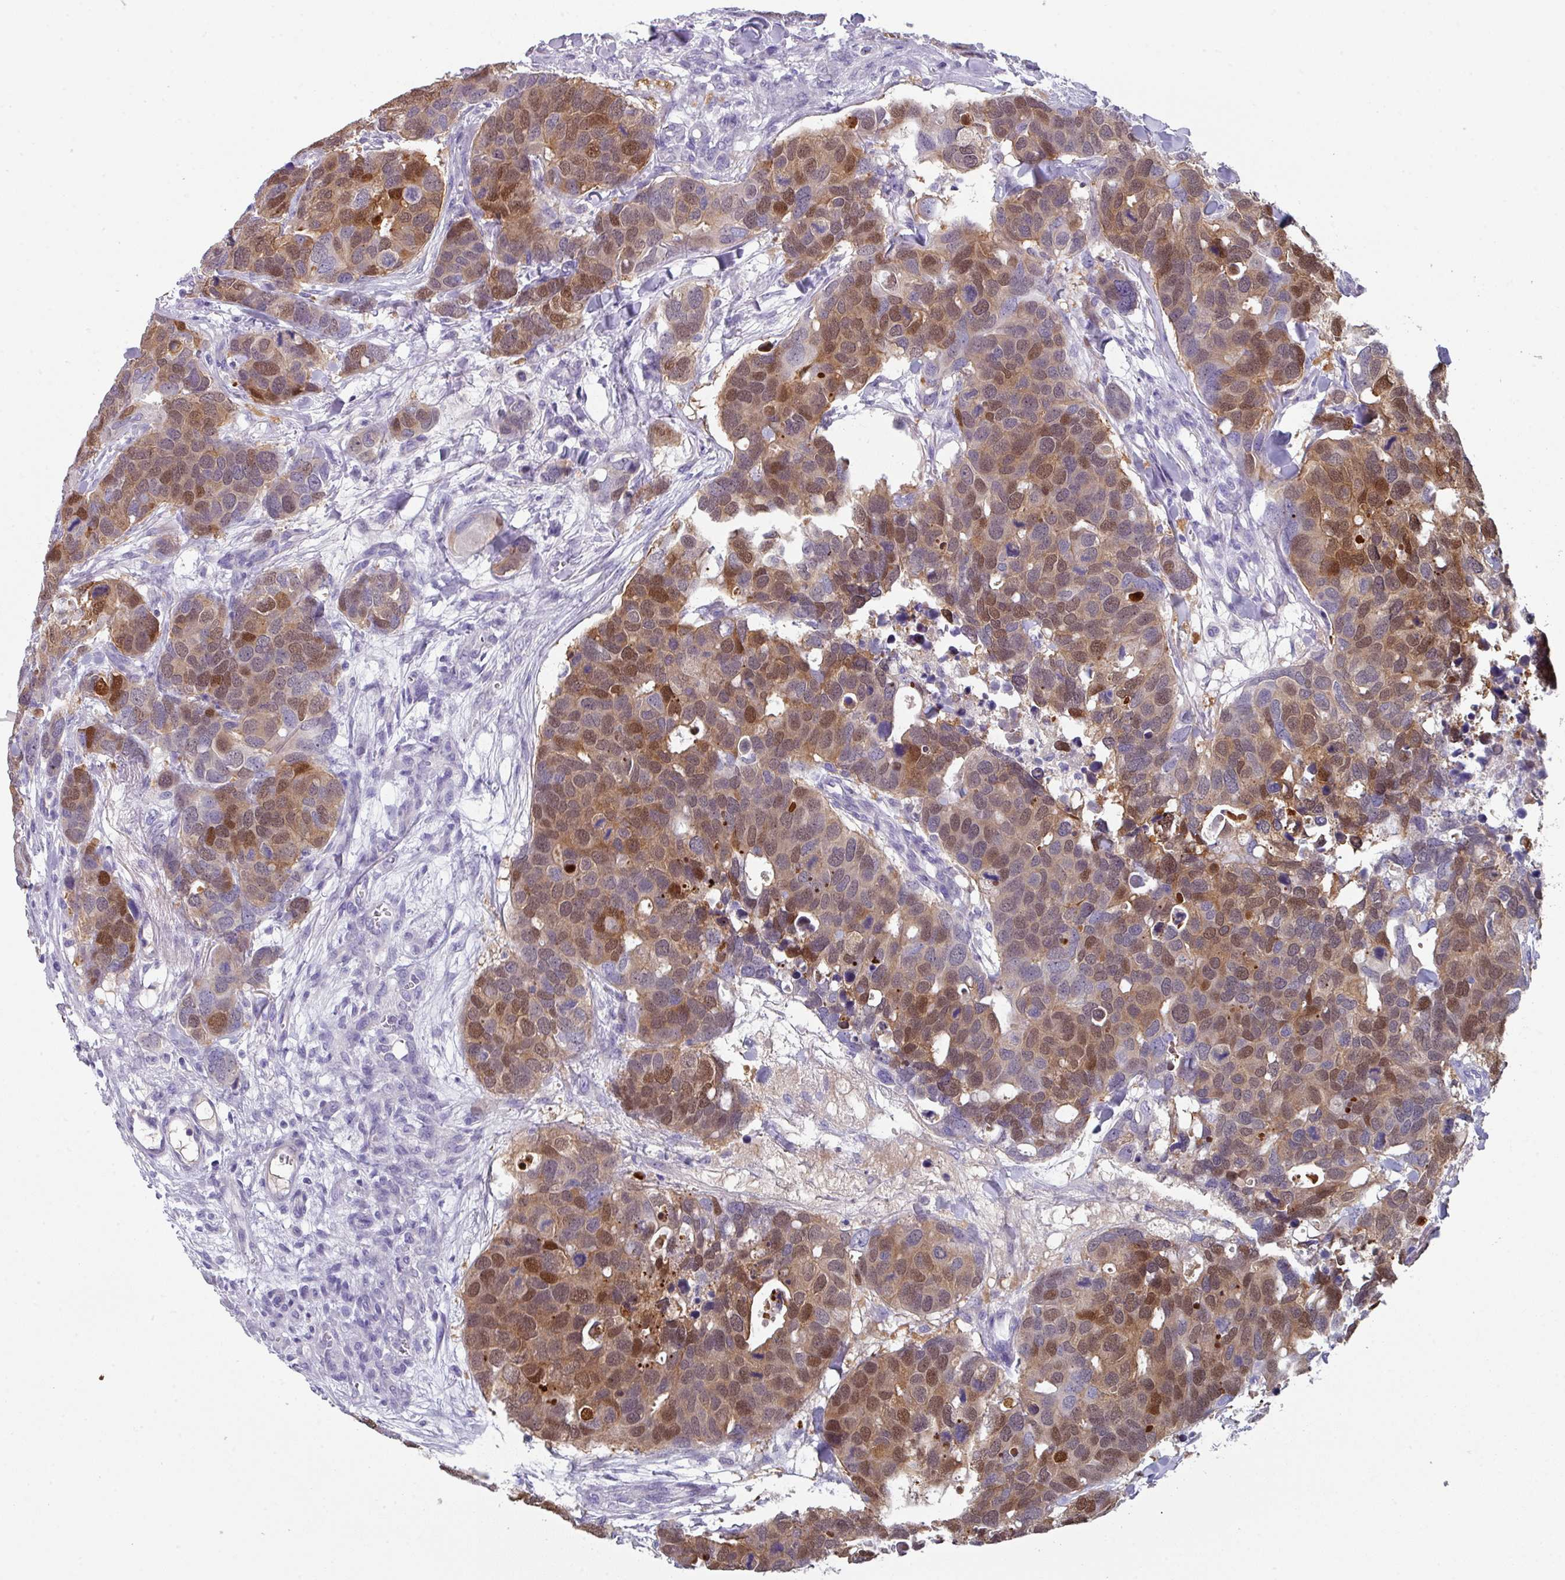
{"staining": {"intensity": "moderate", "quantity": "25%-75%", "location": "cytoplasmic/membranous,nuclear"}, "tissue": "breast cancer", "cell_type": "Tumor cells", "image_type": "cancer", "snomed": [{"axis": "morphology", "description": "Duct carcinoma"}, {"axis": "topography", "description": "Breast"}], "caption": "This is a photomicrograph of immunohistochemistry staining of breast cancer, which shows moderate expression in the cytoplasmic/membranous and nuclear of tumor cells.", "gene": "DEFB115", "patient": {"sex": "female", "age": 83}}